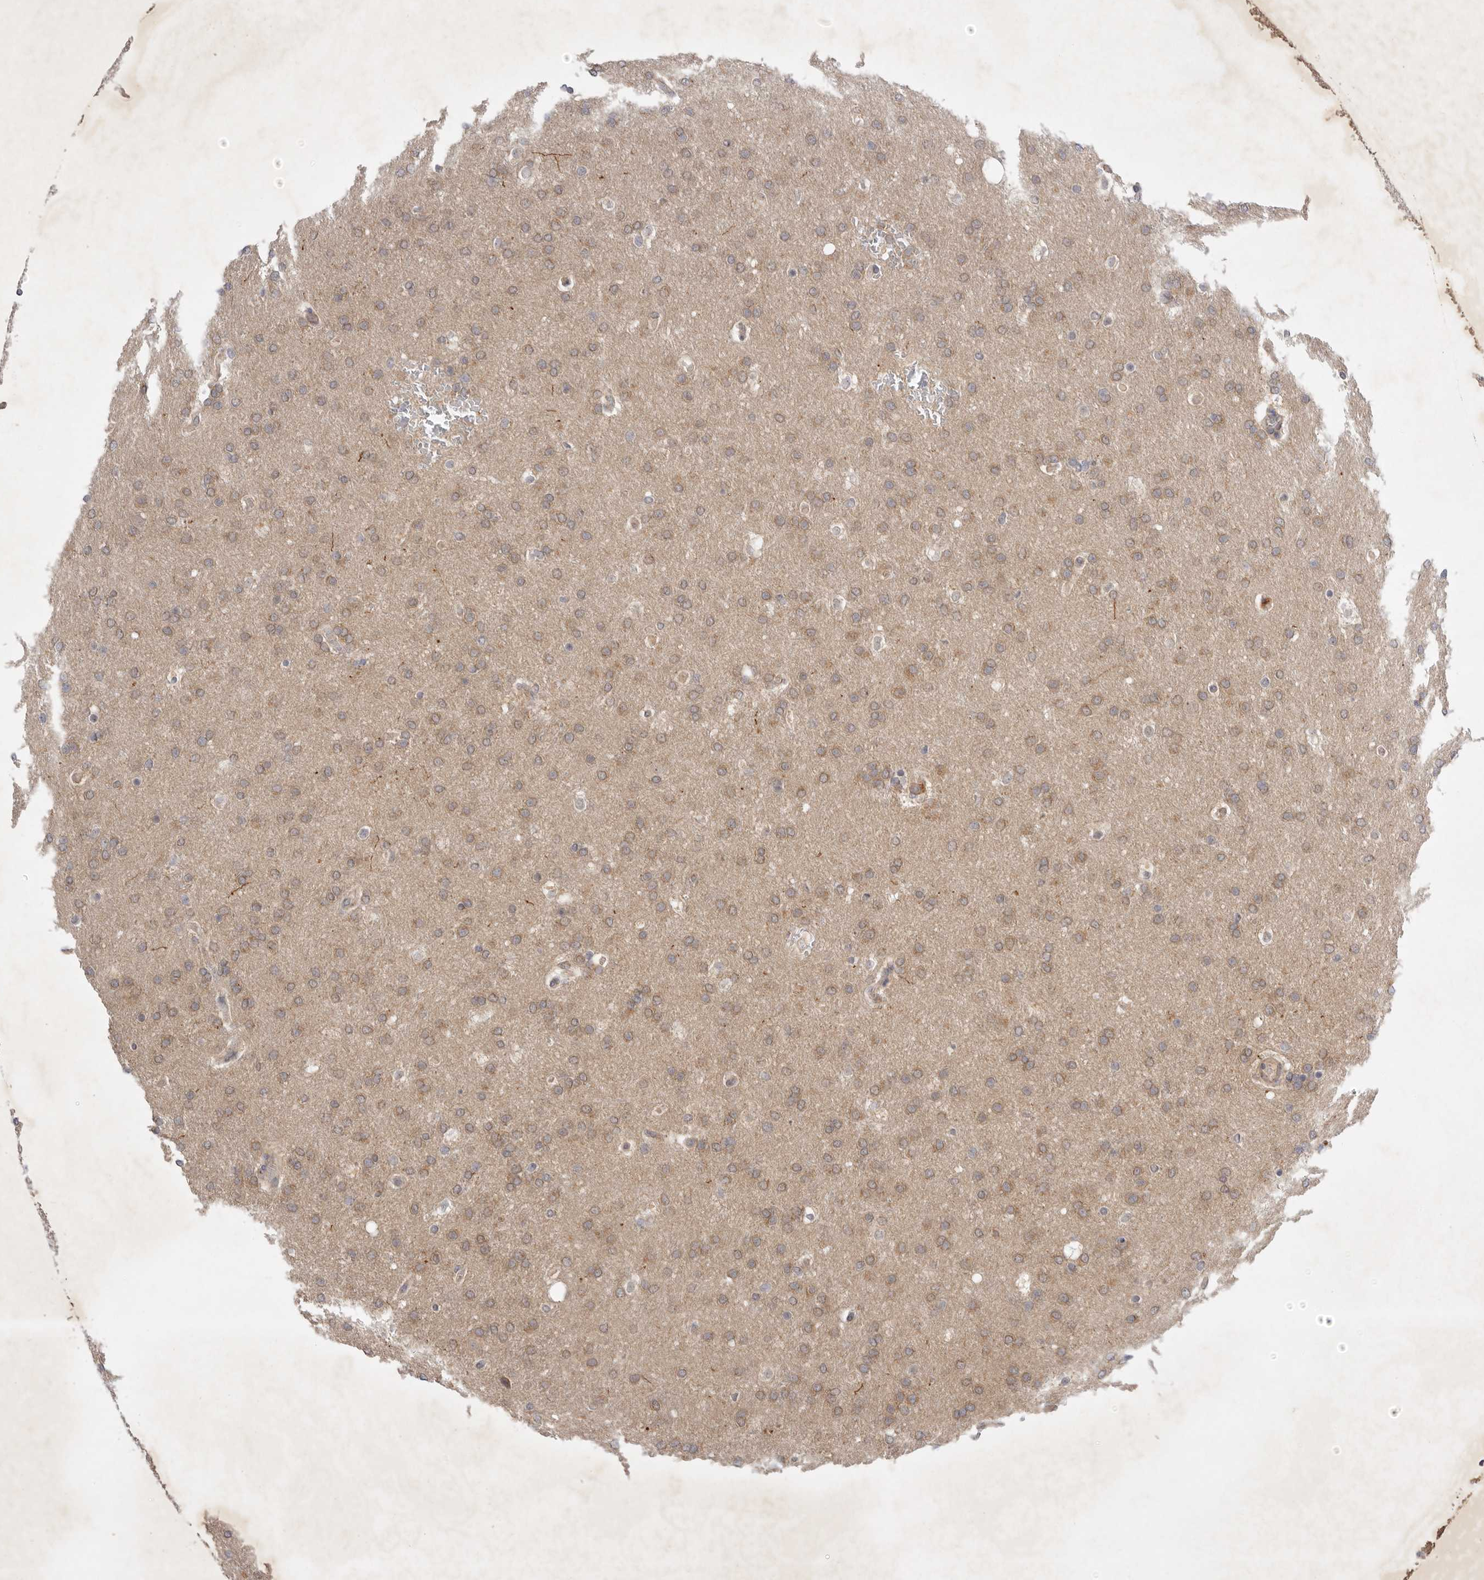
{"staining": {"intensity": "weak", "quantity": ">75%", "location": "cytoplasmic/membranous"}, "tissue": "glioma", "cell_type": "Tumor cells", "image_type": "cancer", "snomed": [{"axis": "morphology", "description": "Glioma, malignant, Low grade"}, {"axis": "topography", "description": "Brain"}], "caption": "Immunohistochemistry staining of glioma, which exhibits low levels of weak cytoplasmic/membranous staining in about >75% of tumor cells indicating weak cytoplasmic/membranous protein positivity. The staining was performed using DAB (brown) for protein detection and nuclei were counterstained in hematoxylin (blue).", "gene": "PTPDC1", "patient": {"sex": "female", "age": 37}}